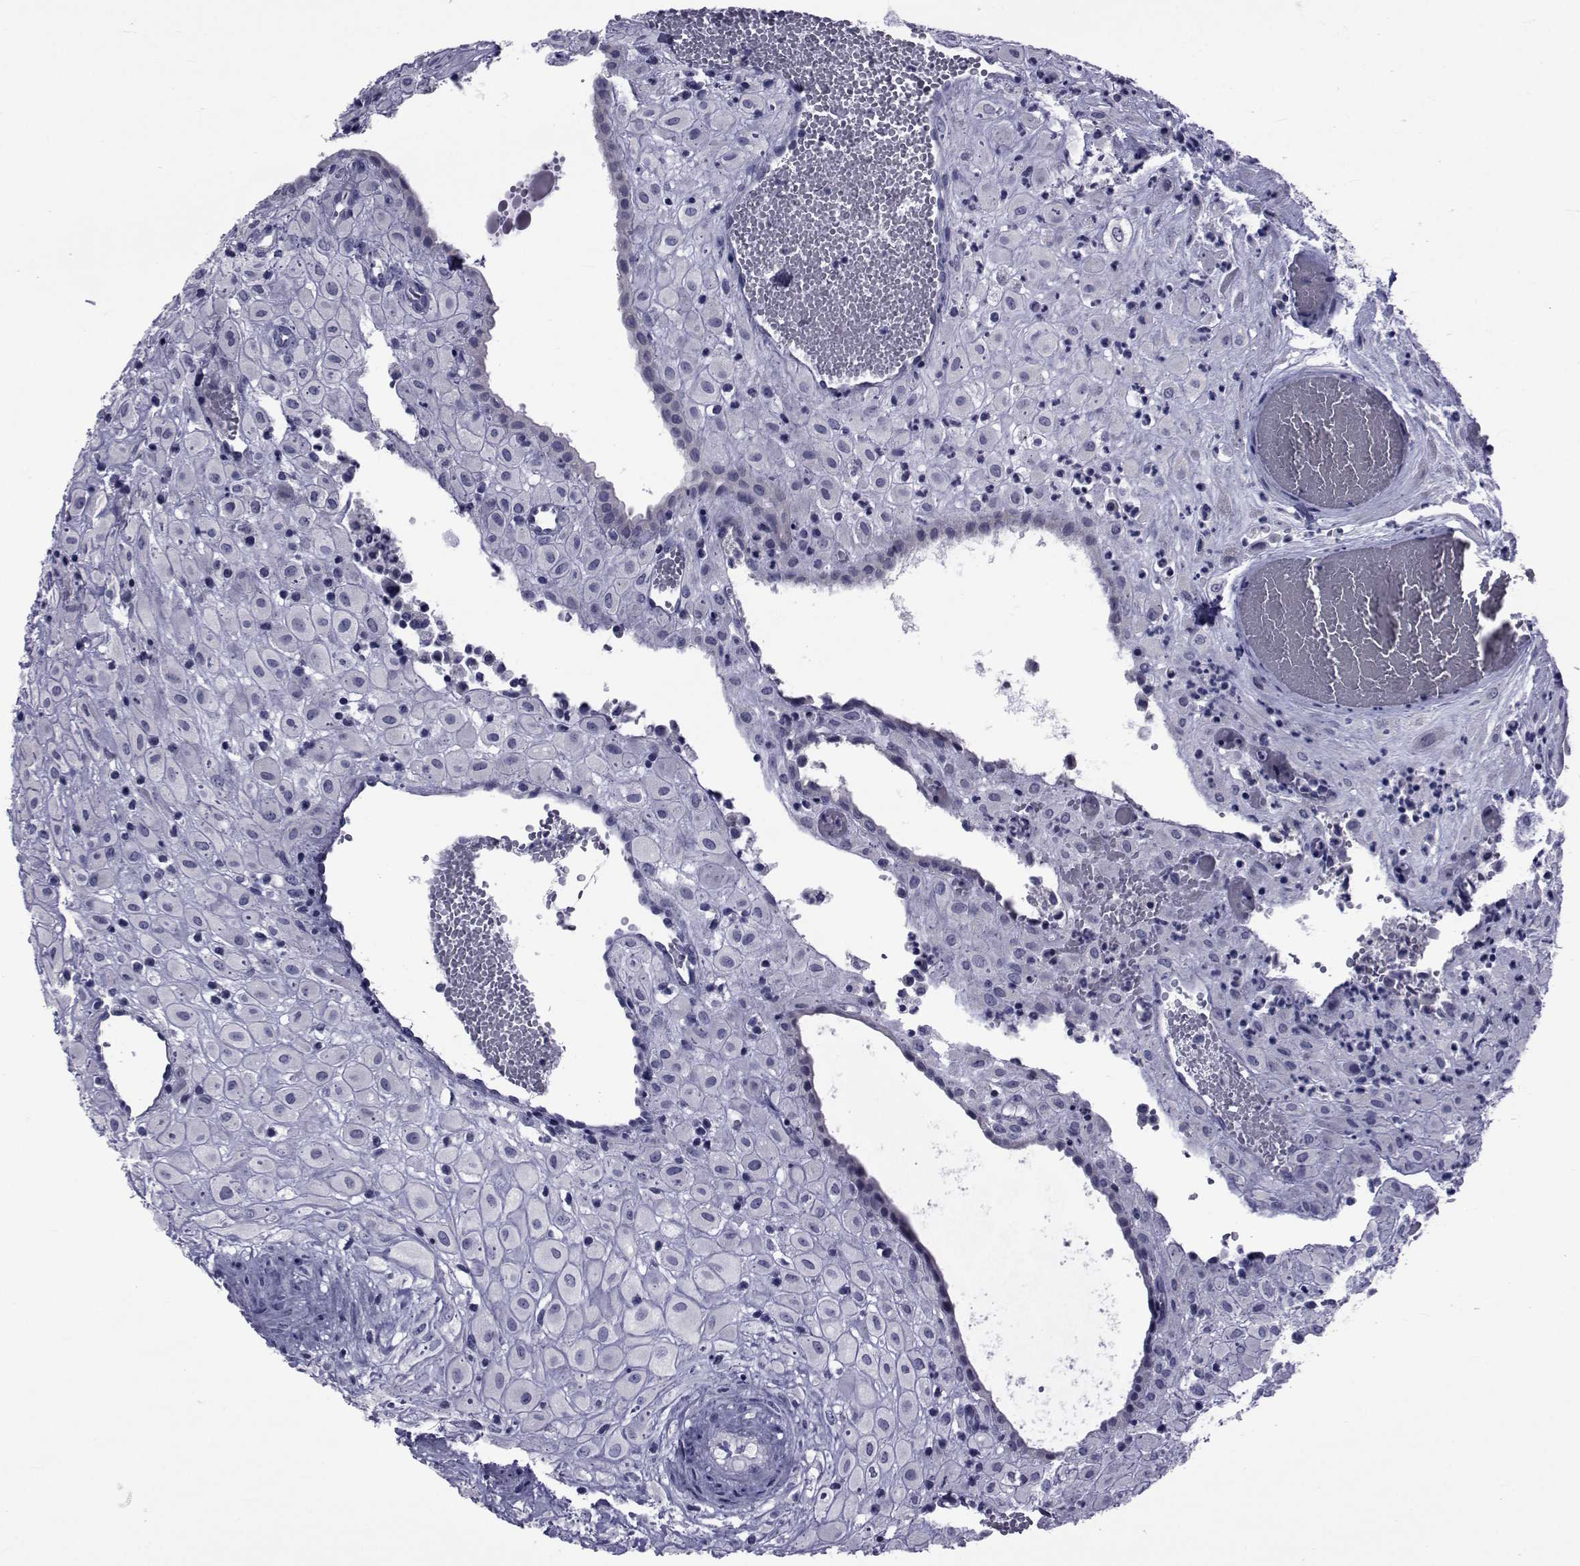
{"staining": {"intensity": "negative", "quantity": "none", "location": "none"}, "tissue": "placenta", "cell_type": "Decidual cells", "image_type": "normal", "snomed": [{"axis": "morphology", "description": "Normal tissue, NOS"}, {"axis": "topography", "description": "Placenta"}], "caption": "Decidual cells are negative for brown protein staining in benign placenta. Brightfield microscopy of immunohistochemistry stained with DAB (brown) and hematoxylin (blue), captured at high magnification.", "gene": "GKAP1", "patient": {"sex": "female", "age": 24}}